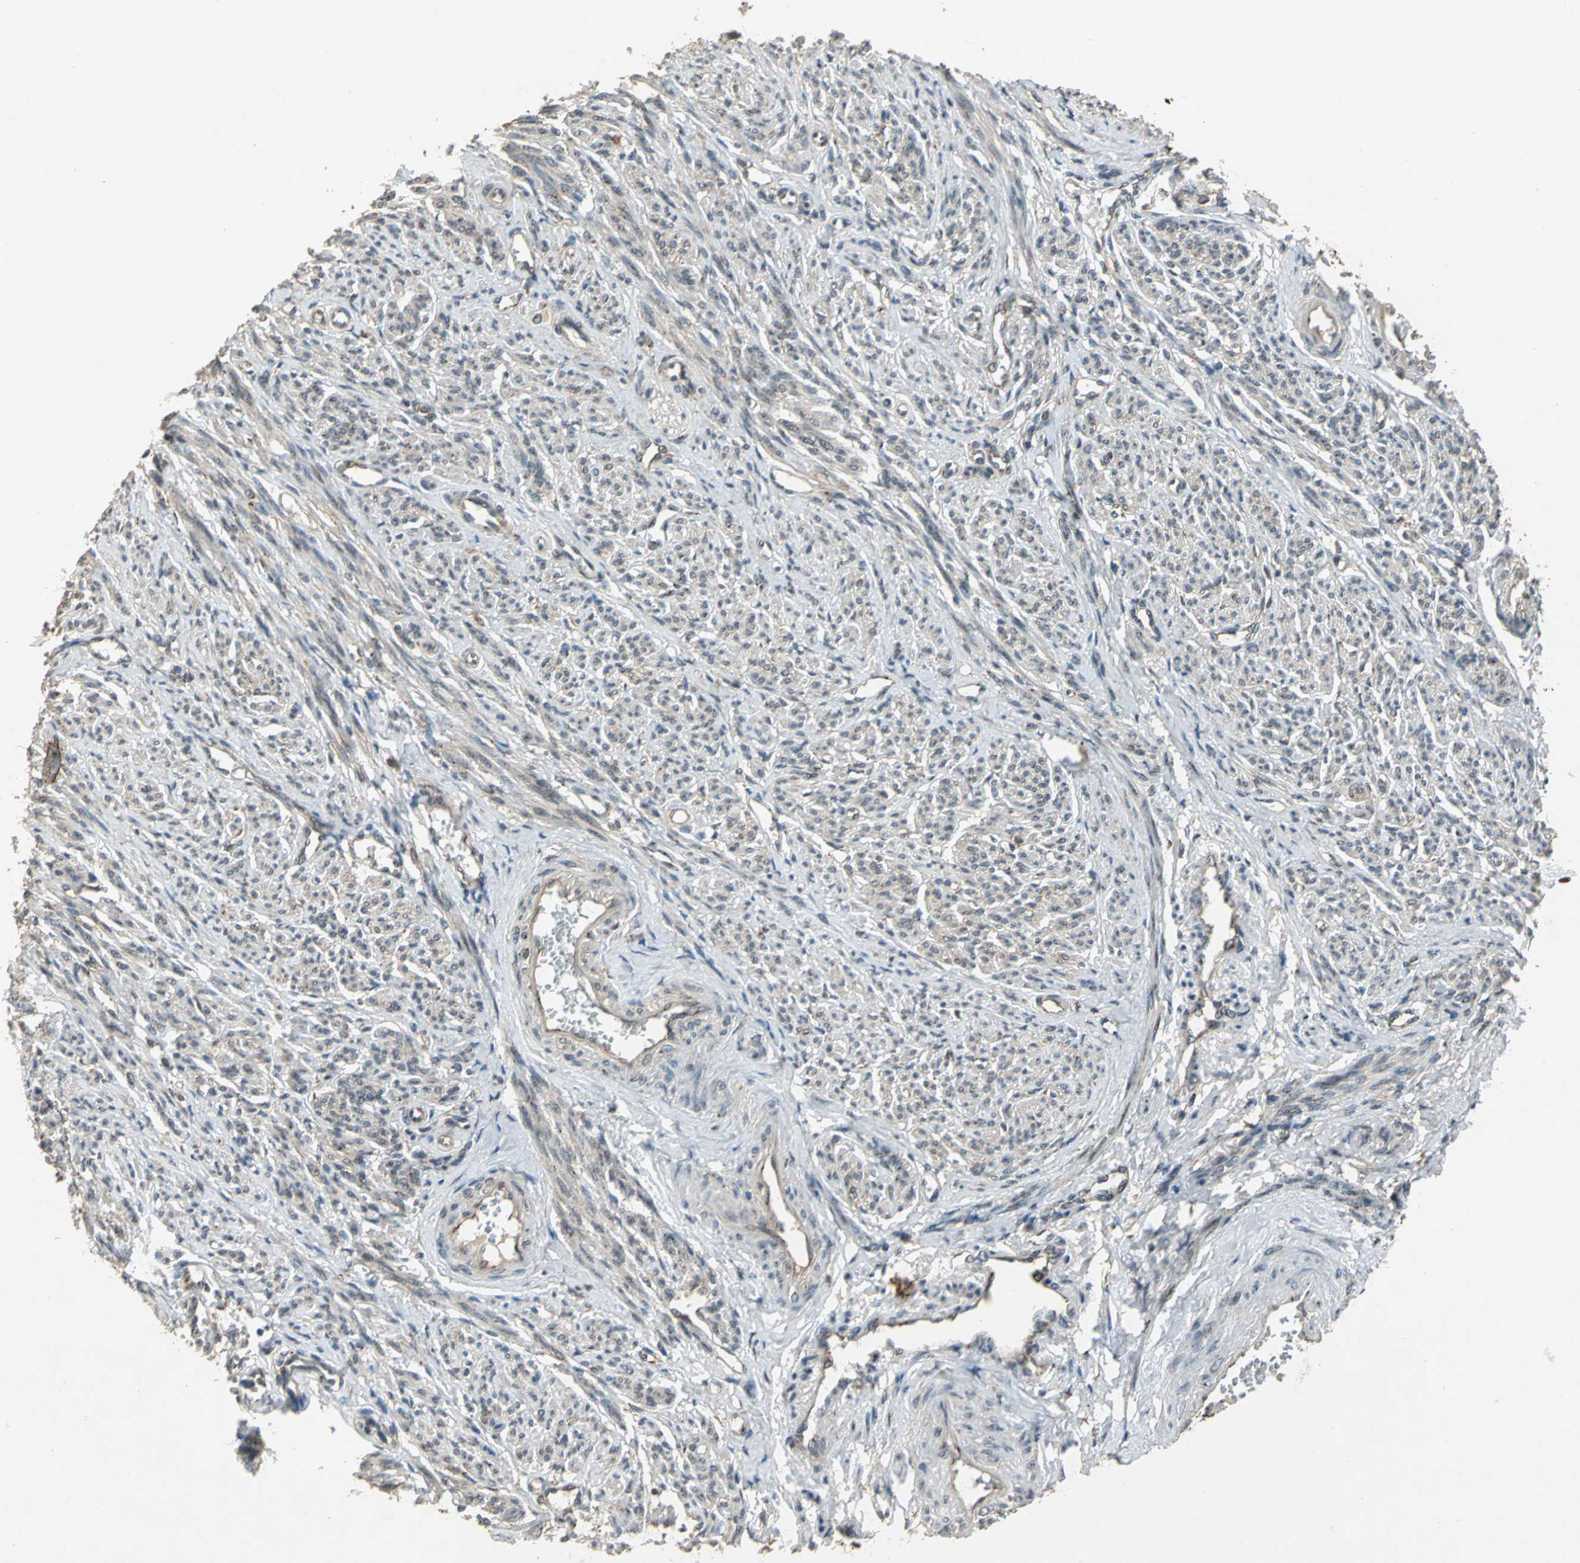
{"staining": {"intensity": "weak", "quantity": ">75%", "location": "cytoplasmic/membranous"}, "tissue": "smooth muscle", "cell_type": "Smooth muscle cells", "image_type": "normal", "snomed": [{"axis": "morphology", "description": "Normal tissue, NOS"}, {"axis": "topography", "description": "Smooth muscle"}], "caption": "Immunohistochemistry of unremarkable human smooth muscle shows low levels of weak cytoplasmic/membranous expression in about >75% of smooth muscle cells.", "gene": "NFKBIE", "patient": {"sex": "female", "age": 65}}